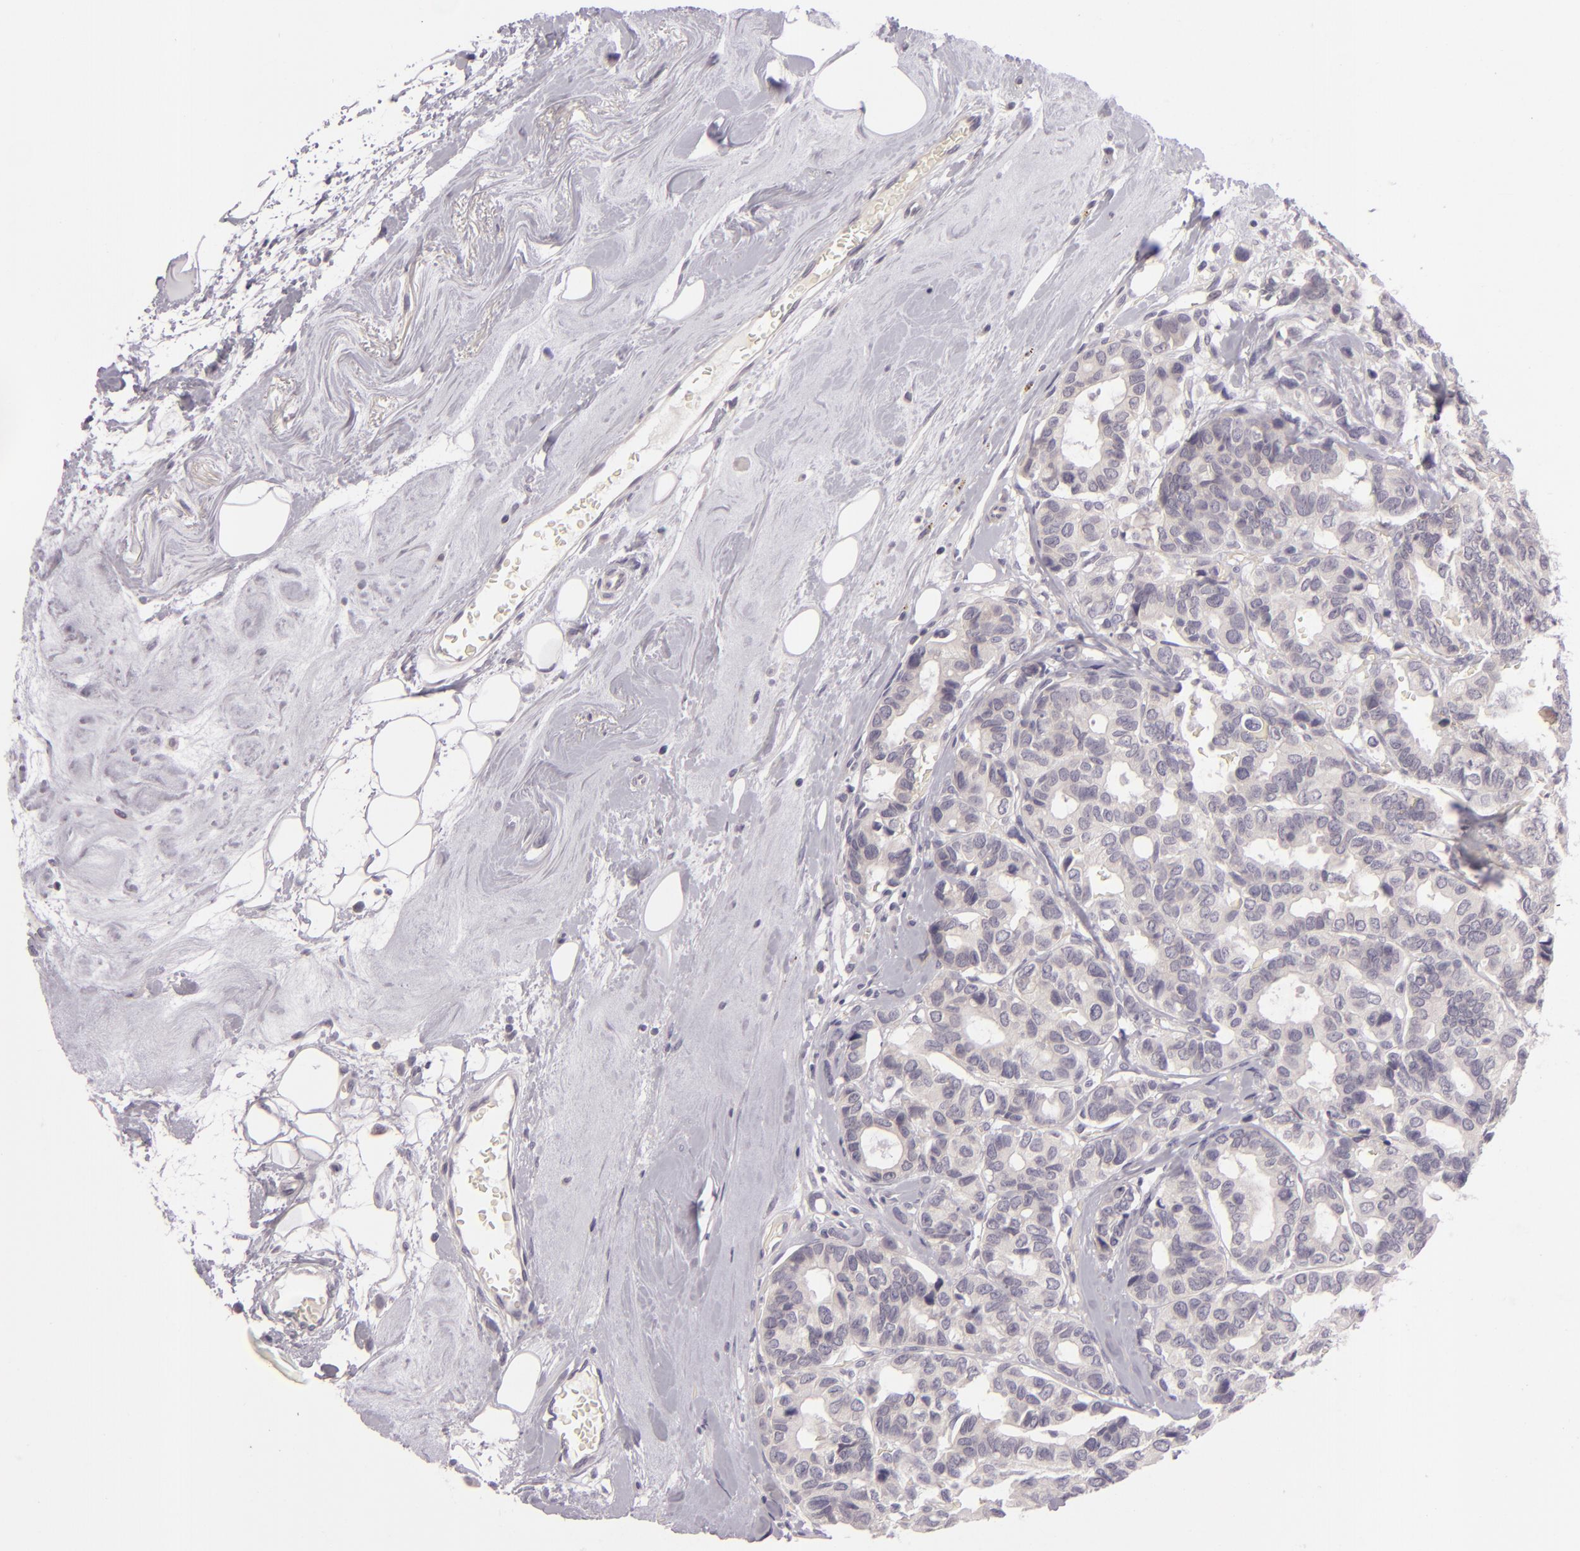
{"staining": {"intensity": "negative", "quantity": "none", "location": "none"}, "tissue": "breast cancer", "cell_type": "Tumor cells", "image_type": "cancer", "snomed": [{"axis": "morphology", "description": "Duct carcinoma"}, {"axis": "topography", "description": "Breast"}], "caption": "An immunohistochemistry histopathology image of breast infiltrating ductal carcinoma is shown. There is no staining in tumor cells of breast infiltrating ductal carcinoma.", "gene": "EGFL6", "patient": {"sex": "female", "age": 69}}